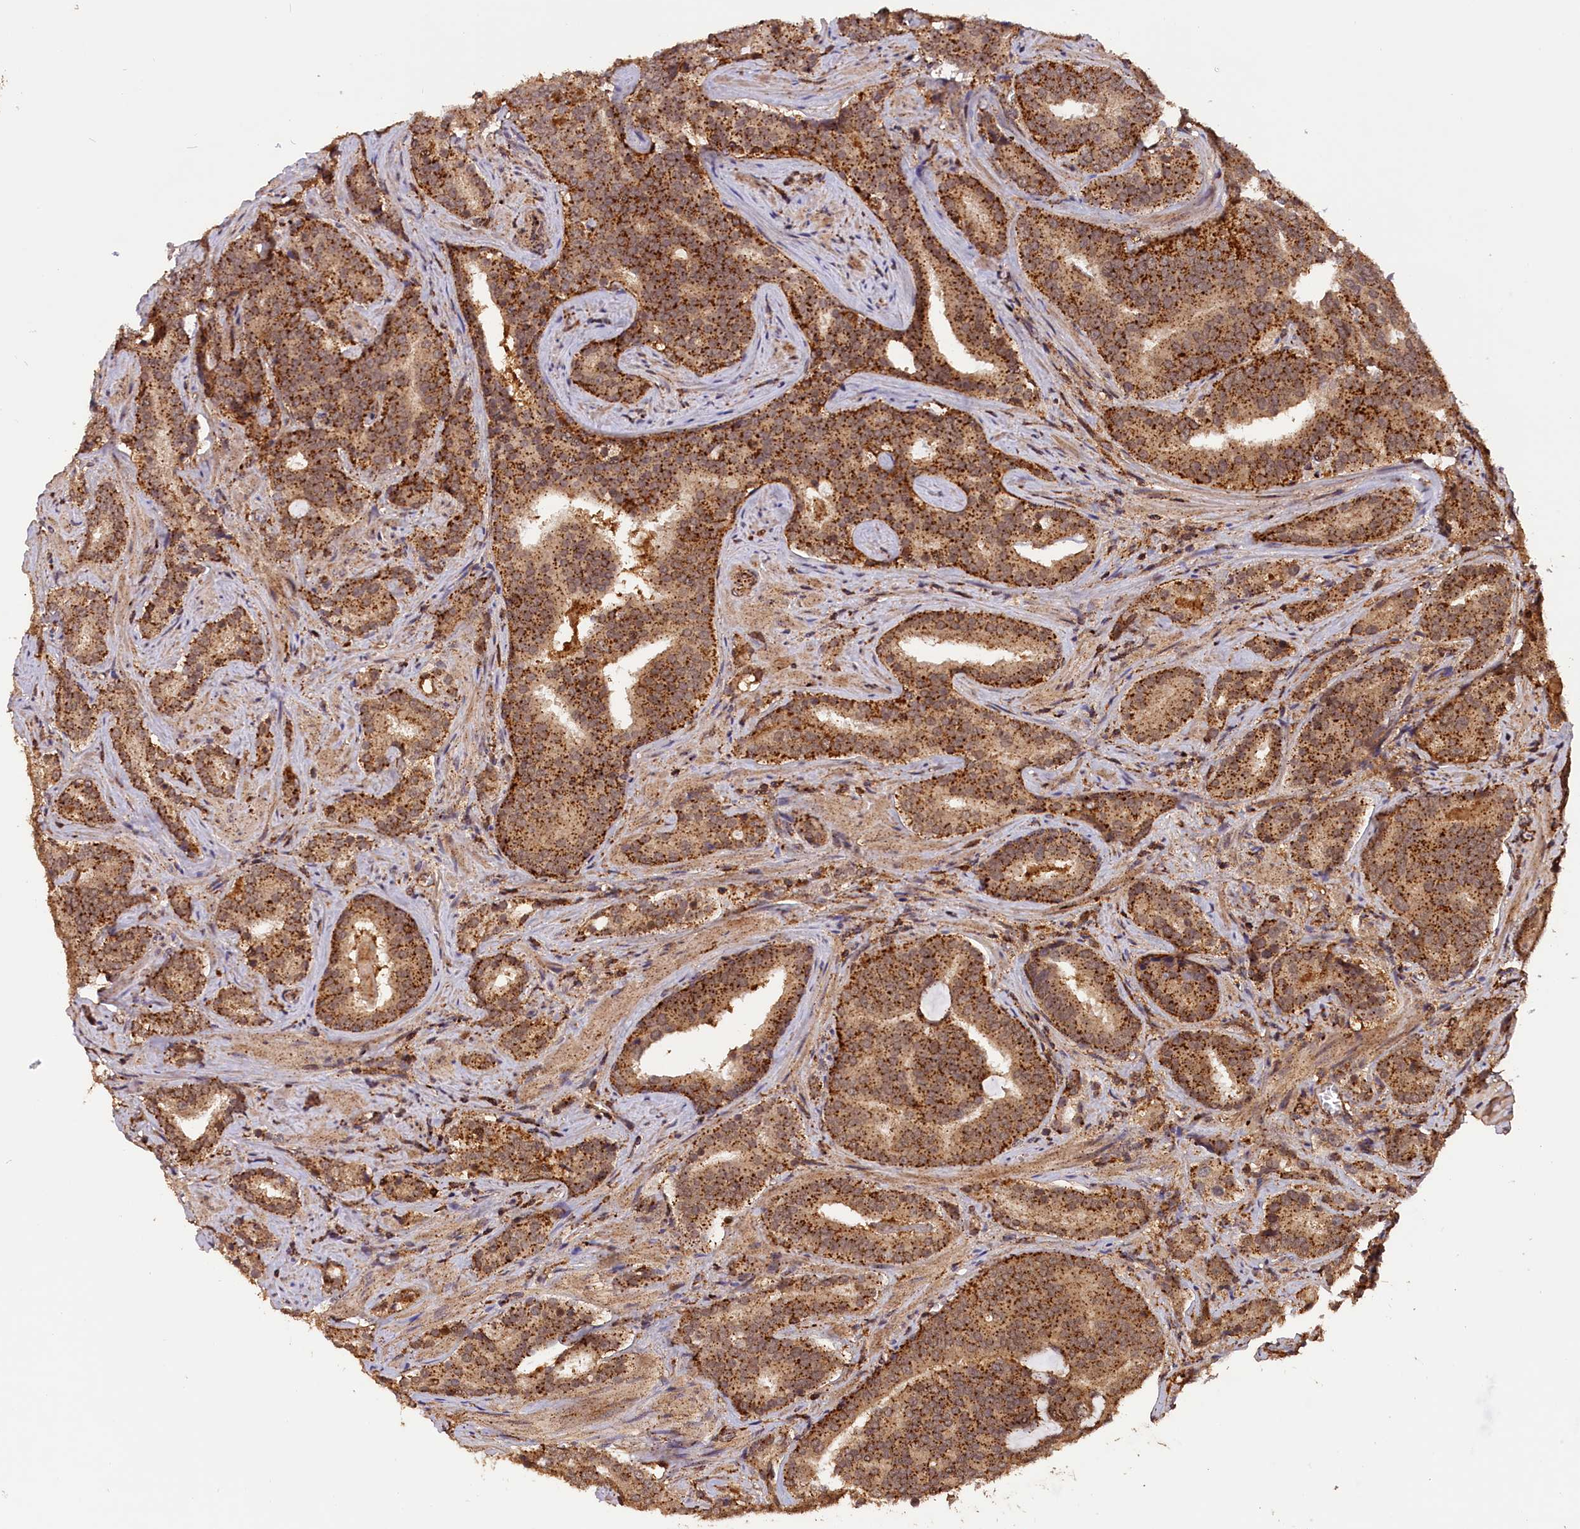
{"staining": {"intensity": "strong", "quantity": ">75%", "location": "cytoplasmic/membranous"}, "tissue": "prostate cancer", "cell_type": "Tumor cells", "image_type": "cancer", "snomed": [{"axis": "morphology", "description": "Adenocarcinoma, High grade"}, {"axis": "topography", "description": "Prostate"}], "caption": "A brown stain labels strong cytoplasmic/membranous expression of a protein in prostate cancer (high-grade adenocarcinoma) tumor cells.", "gene": "IST1", "patient": {"sex": "male", "age": 55}}